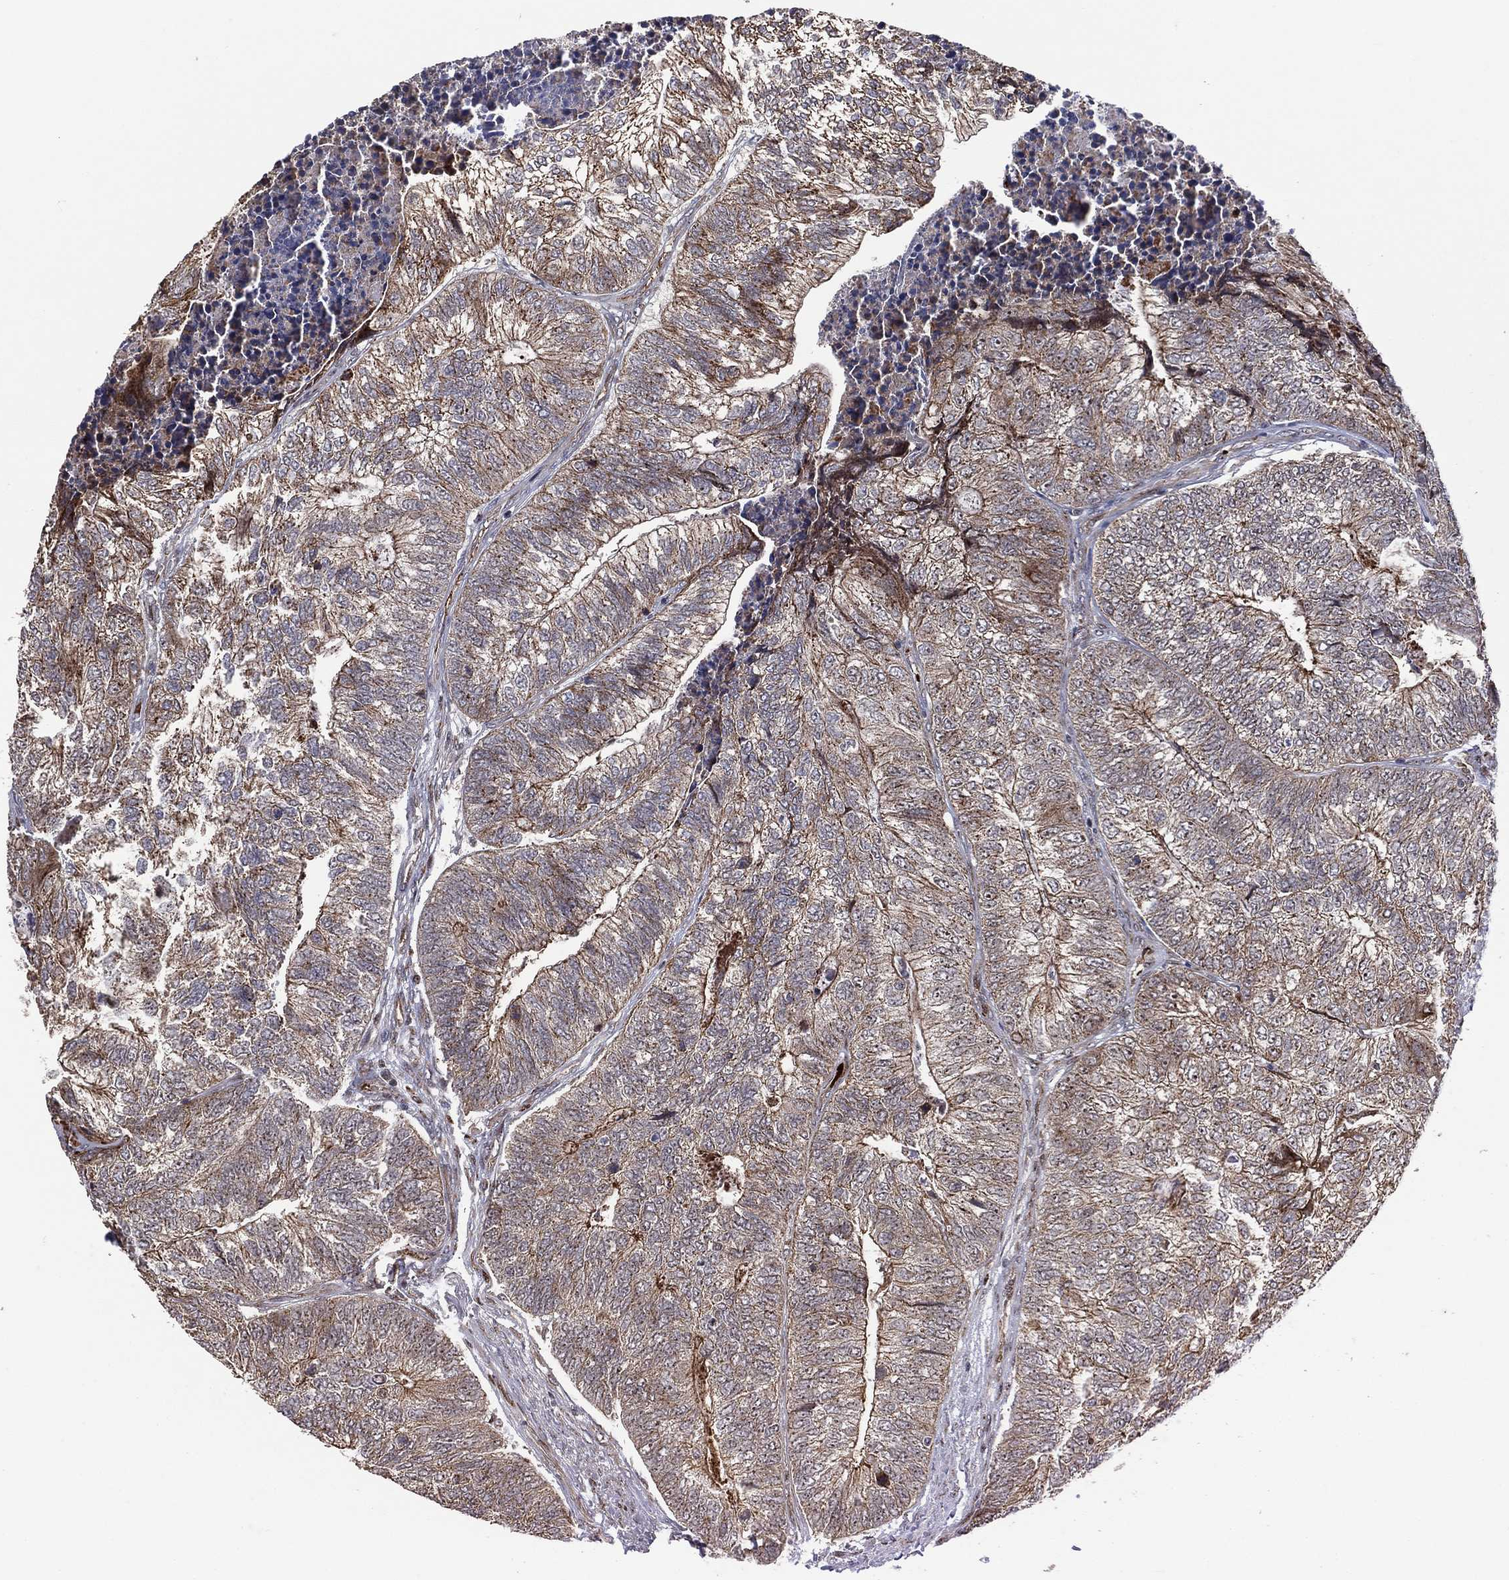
{"staining": {"intensity": "moderate", "quantity": ">75%", "location": "cytoplasmic/membranous"}, "tissue": "colorectal cancer", "cell_type": "Tumor cells", "image_type": "cancer", "snomed": [{"axis": "morphology", "description": "Adenocarcinoma, NOS"}, {"axis": "topography", "description": "Colon"}], "caption": "Immunohistochemistry (IHC) photomicrograph of human colorectal adenocarcinoma stained for a protein (brown), which displays medium levels of moderate cytoplasmic/membranous staining in approximately >75% of tumor cells.", "gene": "VHL", "patient": {"sex": "female", "age": 67}}